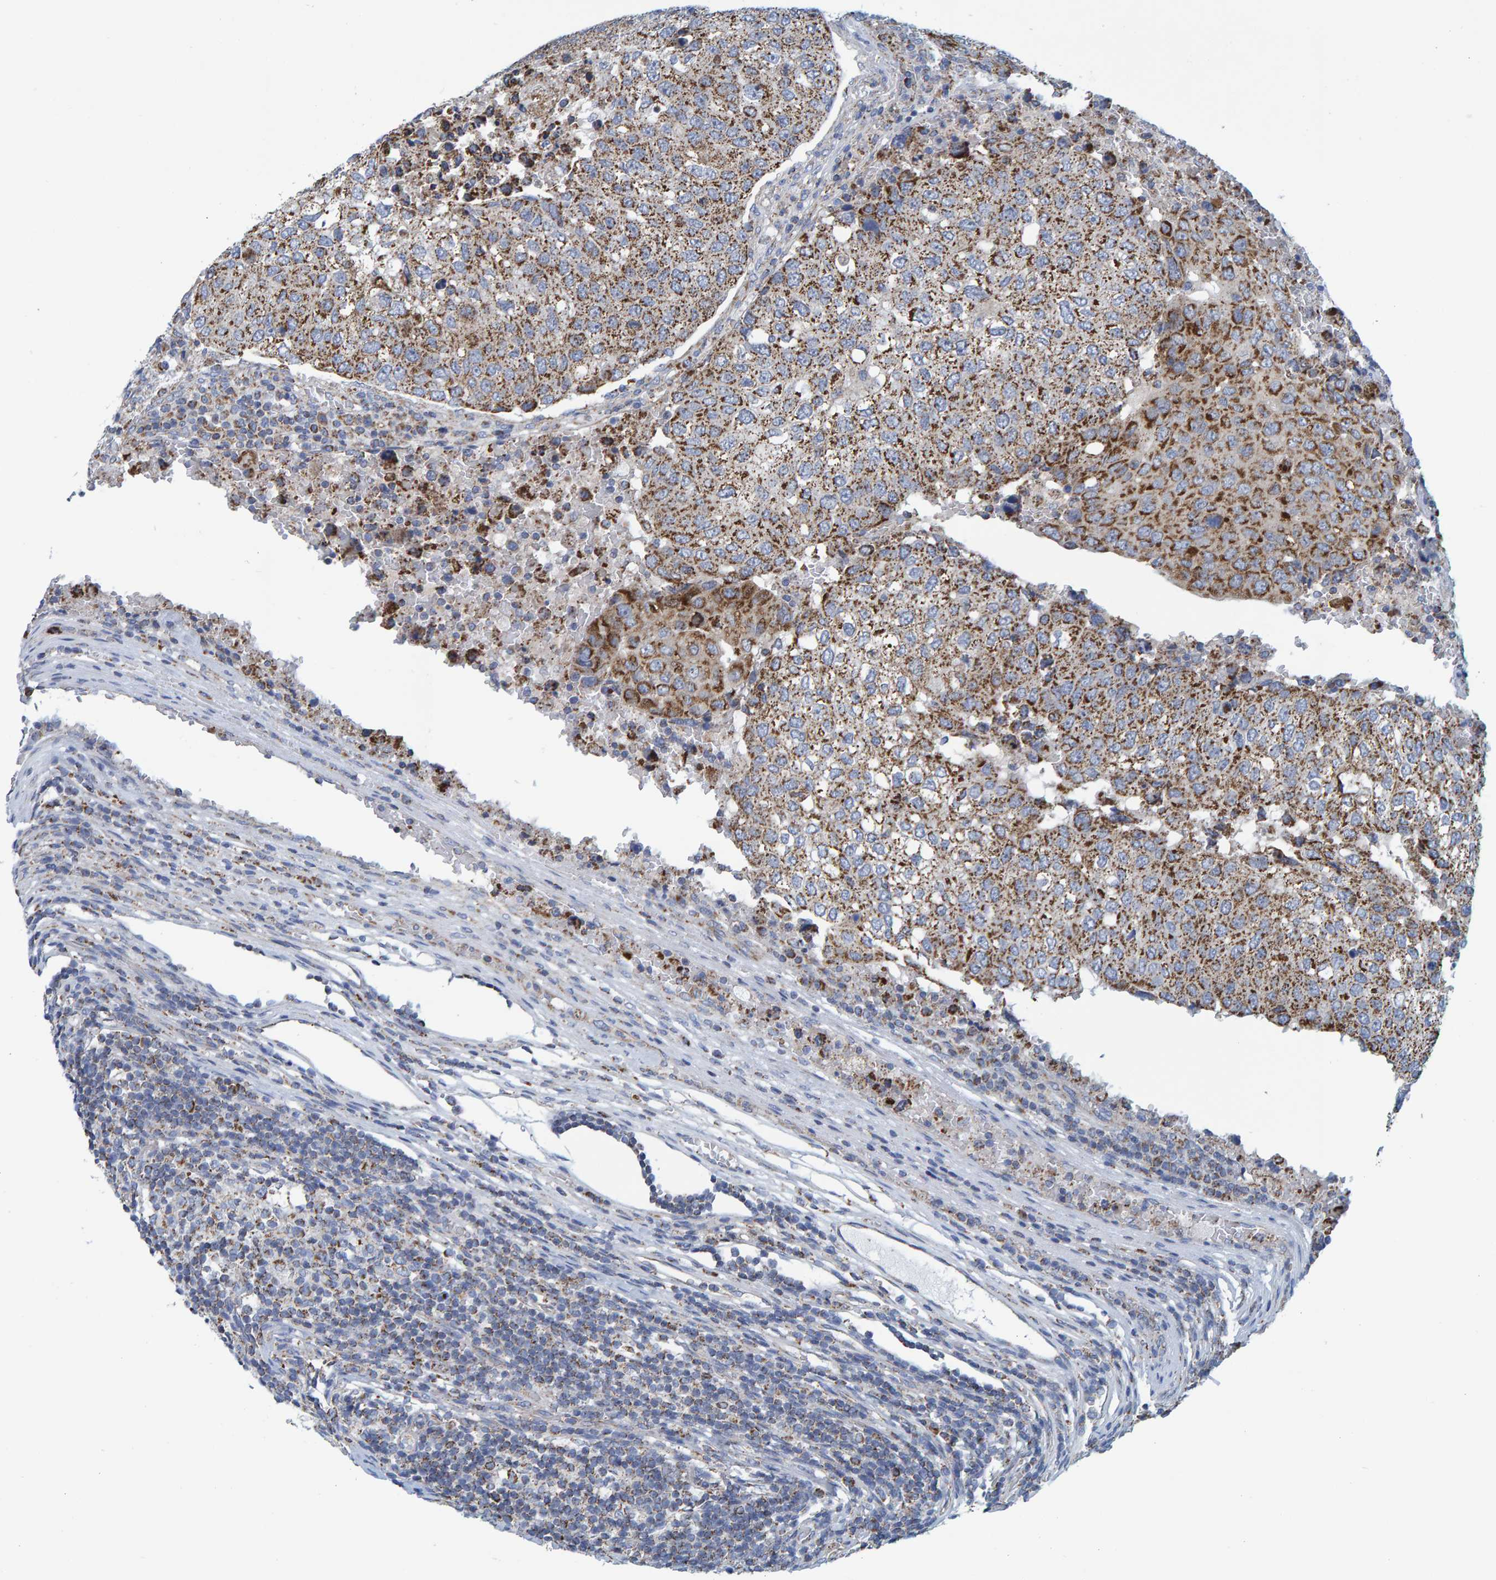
{"staining": {"intensity": "strong", "quantity": "25%-75%", "location": "cytoplasmic/membranous"}, "tissue": "urothelial cancer", "cell_type": "Tumor cells", "image_type": "cancer", "snomed": [{"axis": "morphology", "description": "Urothelial carcinoma, High grade"}, {"axis": "topography", "description": "Lymph node"}, {"axis": "topography", "description": "Urinary bladder"}], "caption": "High-magnification brightfield microscopy of high-grade urothelial carcinoma stained with DAB (brown) and counterstained with hematoxylin (blue). tumor cells exhibit strong cytoplasmic/membranous expression is appreciated in approximately25%-75% of cells.", "gene": "MRPS7", "patient": {"sex": "male", "age": 51}}